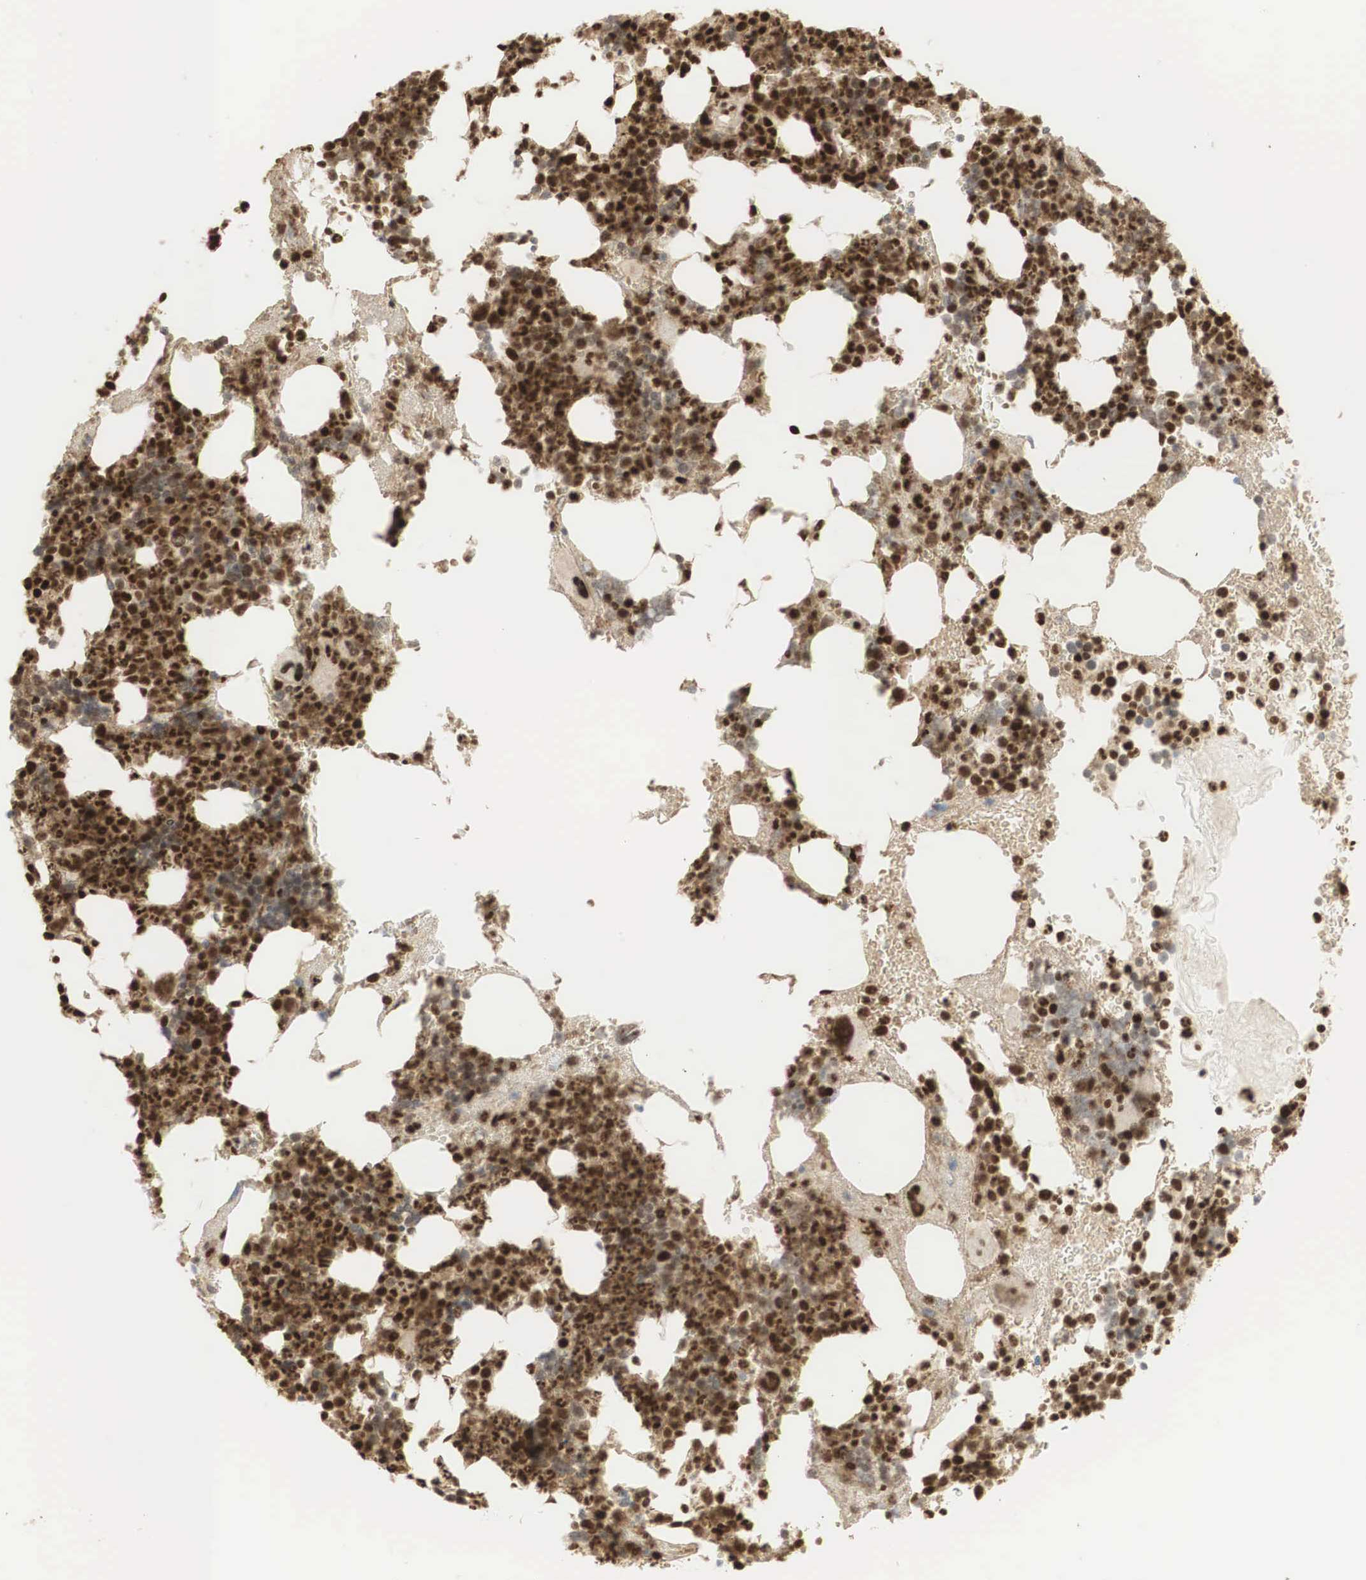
{"staining": {"intensity": "strong", "quantity": "25%-75%", "location": "cytoplasmic/membranous,nuclear"}, "tissue": "bone marrow", "cell_type": "Hematopoietic cells", "image_type": "normal", "snomed": [{"axis": "morphology", "description": "Normal tissue, NOS"}, {"axis": "topography", "description": "Bone marrow"}], "caption": "High-power microscopy captured an immunohistochemistry histopathology image of benign bone marrow, revealing strong cytoplasmic/membranous,nuclear positivity in about 25%-75% of hematopoietic cells.", "gene": "RNF113A", "patient": {"sex": "male", "age": 75}}